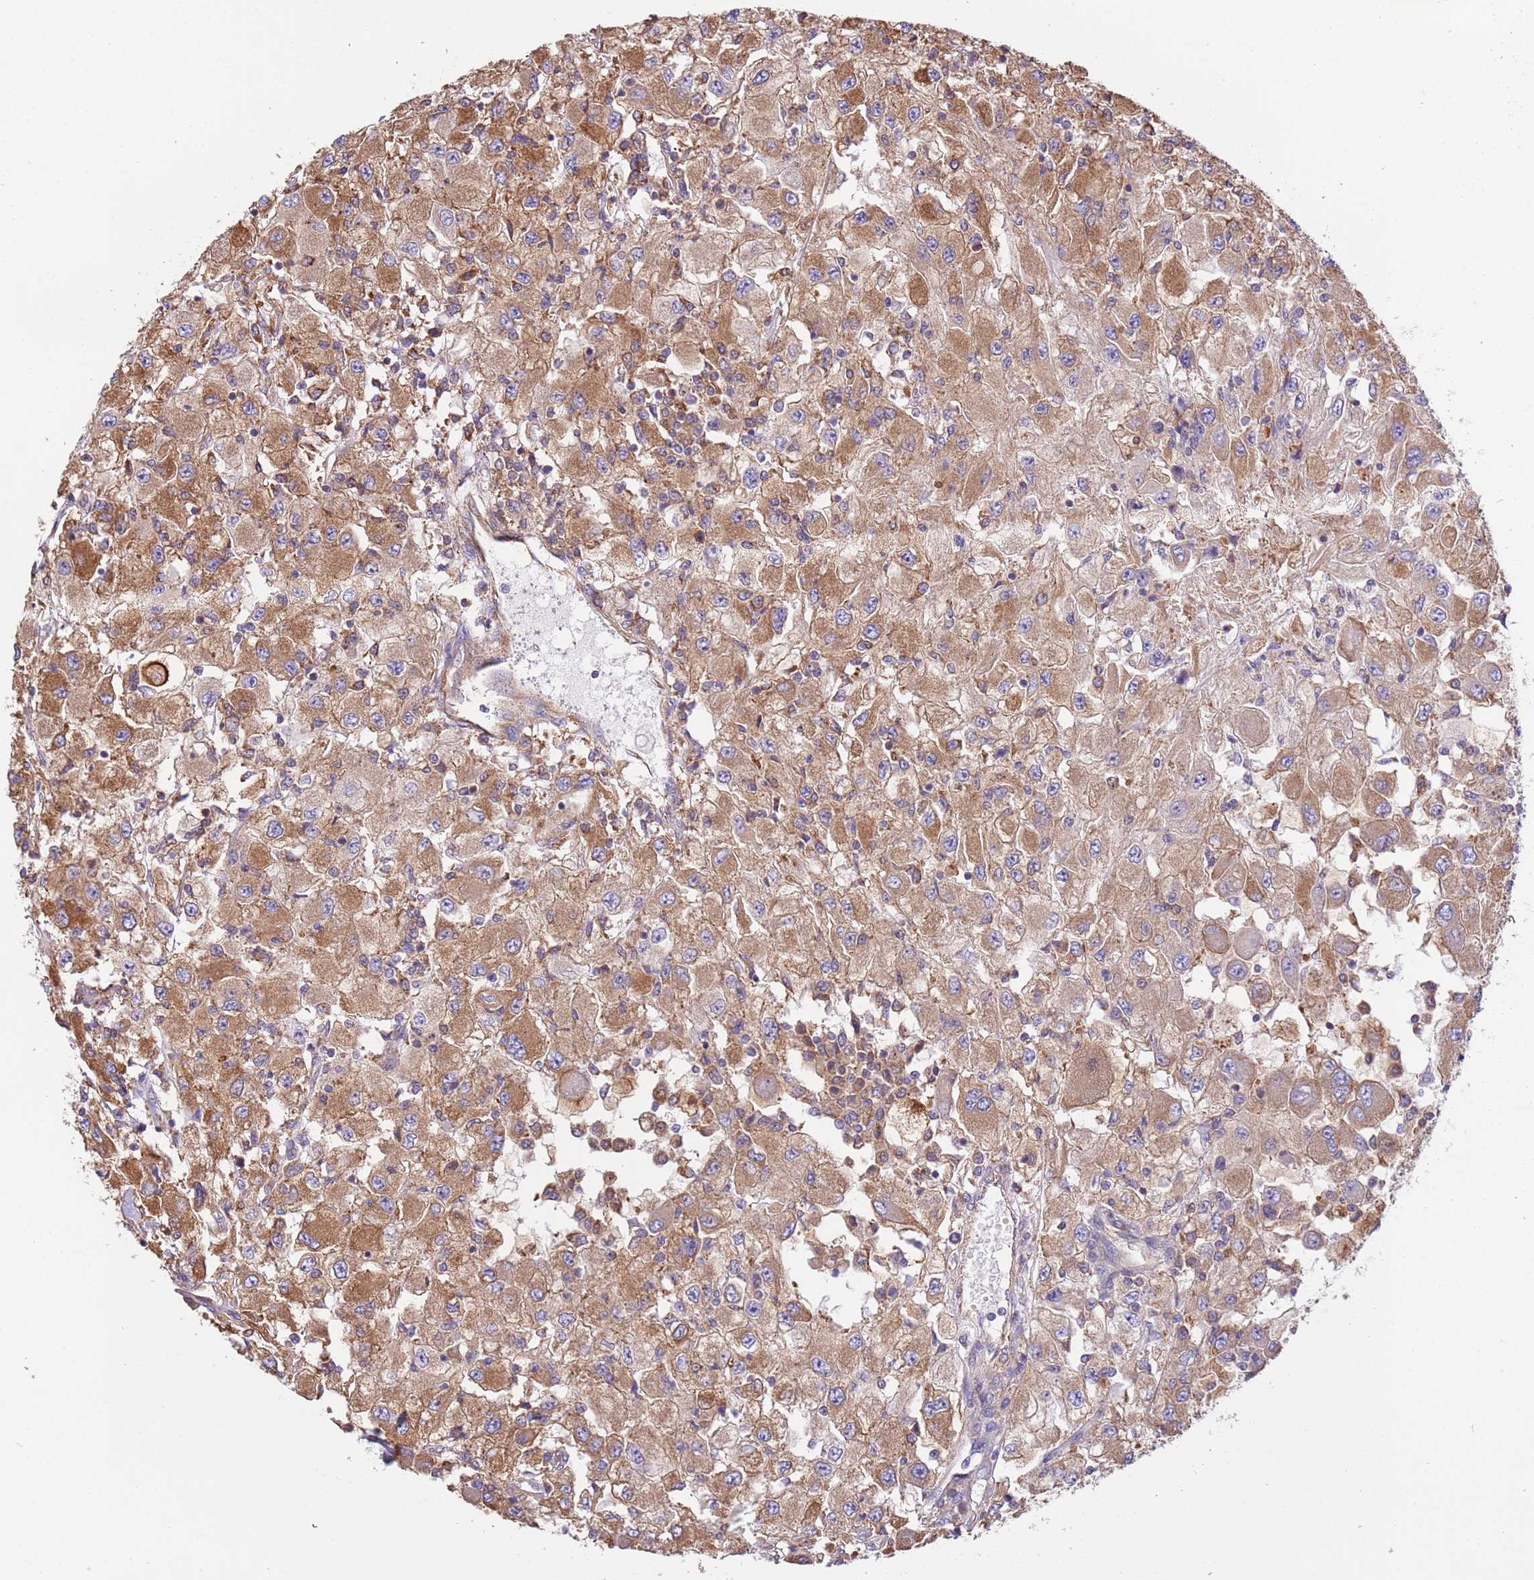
{"staining": {"intensity": "moderate", "quantity": ">75%", "location": "cytoplasmic/membranous"}, "tissue": "renal cancer", "cell_type": "Tumor cells", "image_type": "cancer", "snomed": [{"axis": "morphology", "description": "Adenocarcinoma, NOS"}, {"axis": "topography", "description": "Kidney"}], "caption": "A brown stain shows moderate cytoplasmic/membranous positivity of a protein in adenocarcinoma (renal) tumor cells. The protein of interest is stained brown, and the nuclei are stained in blue (DAB (3,3'-diaminobenzidine) IHC with brightfield microscopy, high magnification).", "gene": "NAALADL1", "patient": {"sex": "female", "age": 67}}